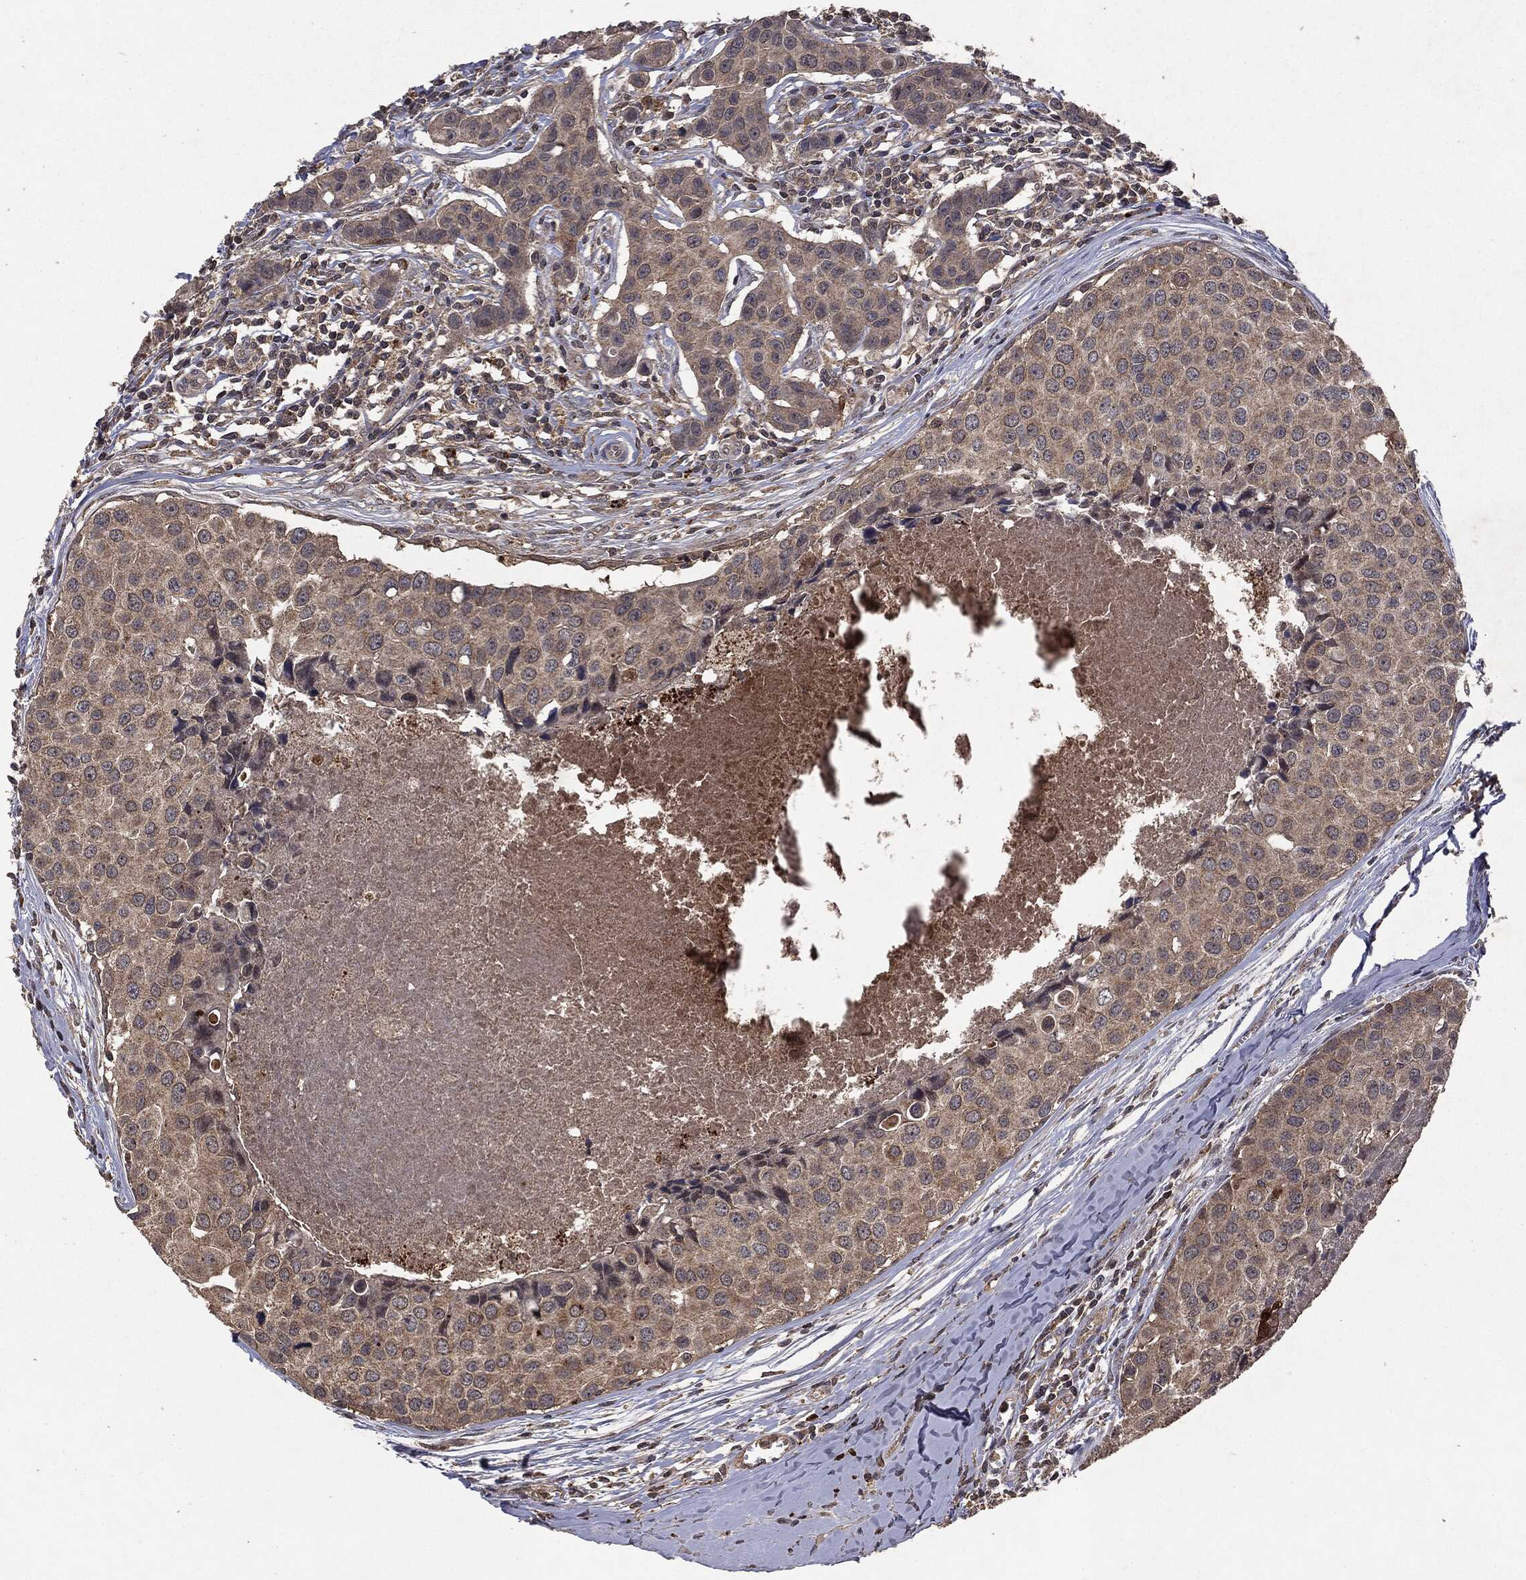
{"staining": {"intensity": "negative", "quantity": "none", "location": "none"}, "tissue": "breast cancer", "cell_type": "Tumor cells", "image_type": "cancer", "snomed": [{"axis": "morphology", "description": "Duct carcinoma"}, {"axis": "topography", "description": "Breast"}], "caption": "High power microscopy image of an immunohistochemistry micrograph of breast cancer (intraductal carcinoma), revealing no significant staining in tumor cells. The staining is performed using DAB brown chromogen with nuclei counter-stained in using hematoxylin.", "gene": "MTOR", "patient": {"sex": "female", "age": 24}}